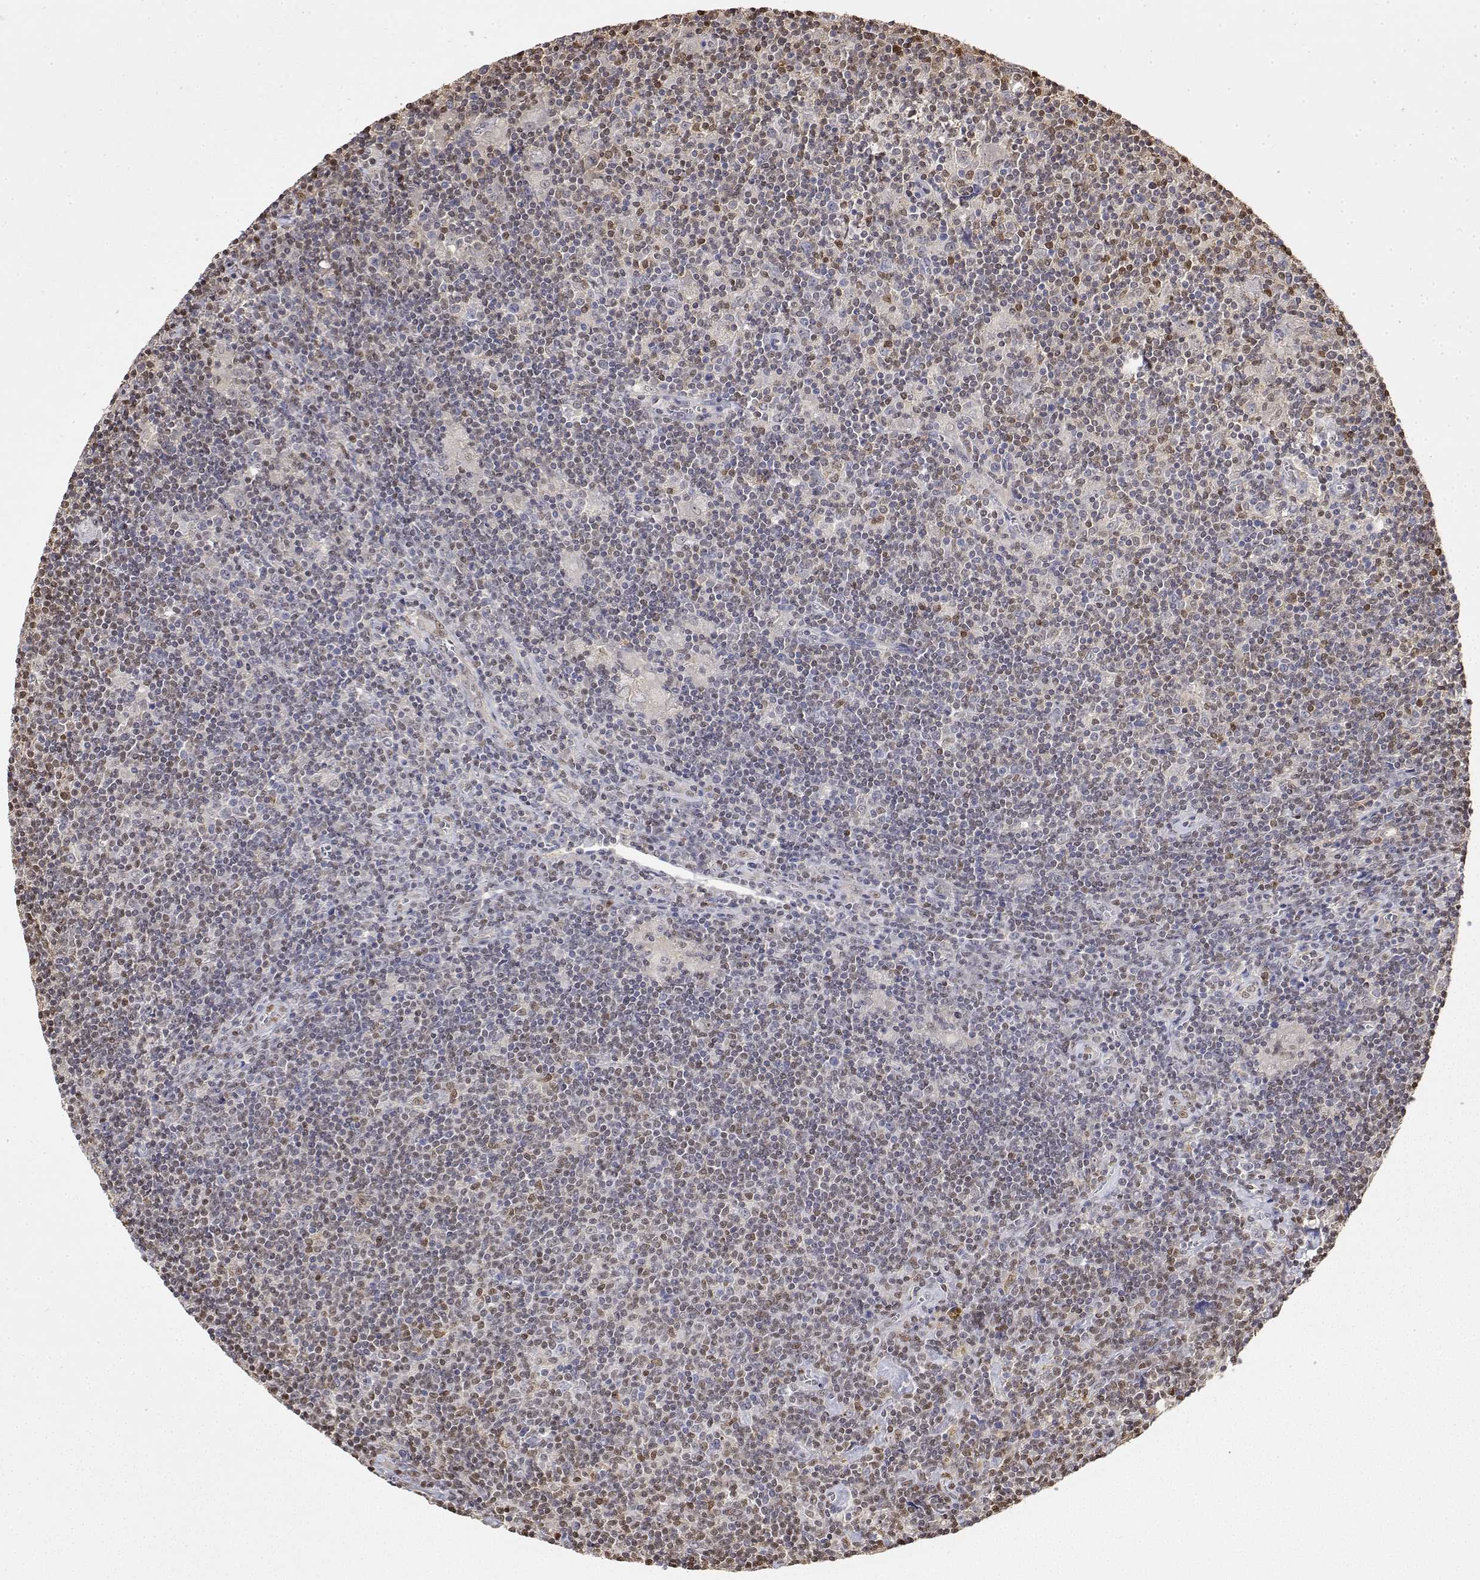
{"staining": {"intensity": "negative", "quantity": "none", "location": "none"}, "tissue": "lymphoma", "cell_type": "Tumor cells", "image_type": "cancer", "snomed": [{"axis": "morphology", "description": "Hodgkin's disease, NOS"}, {"axis": "topography", "description": "Lymph node"}], "caption": "Hodgkin's disease stained for a protein using IHC shows no expression tumor cells.", "gene": "TPI1", "patient": {"sex": "male", "age": 40}}